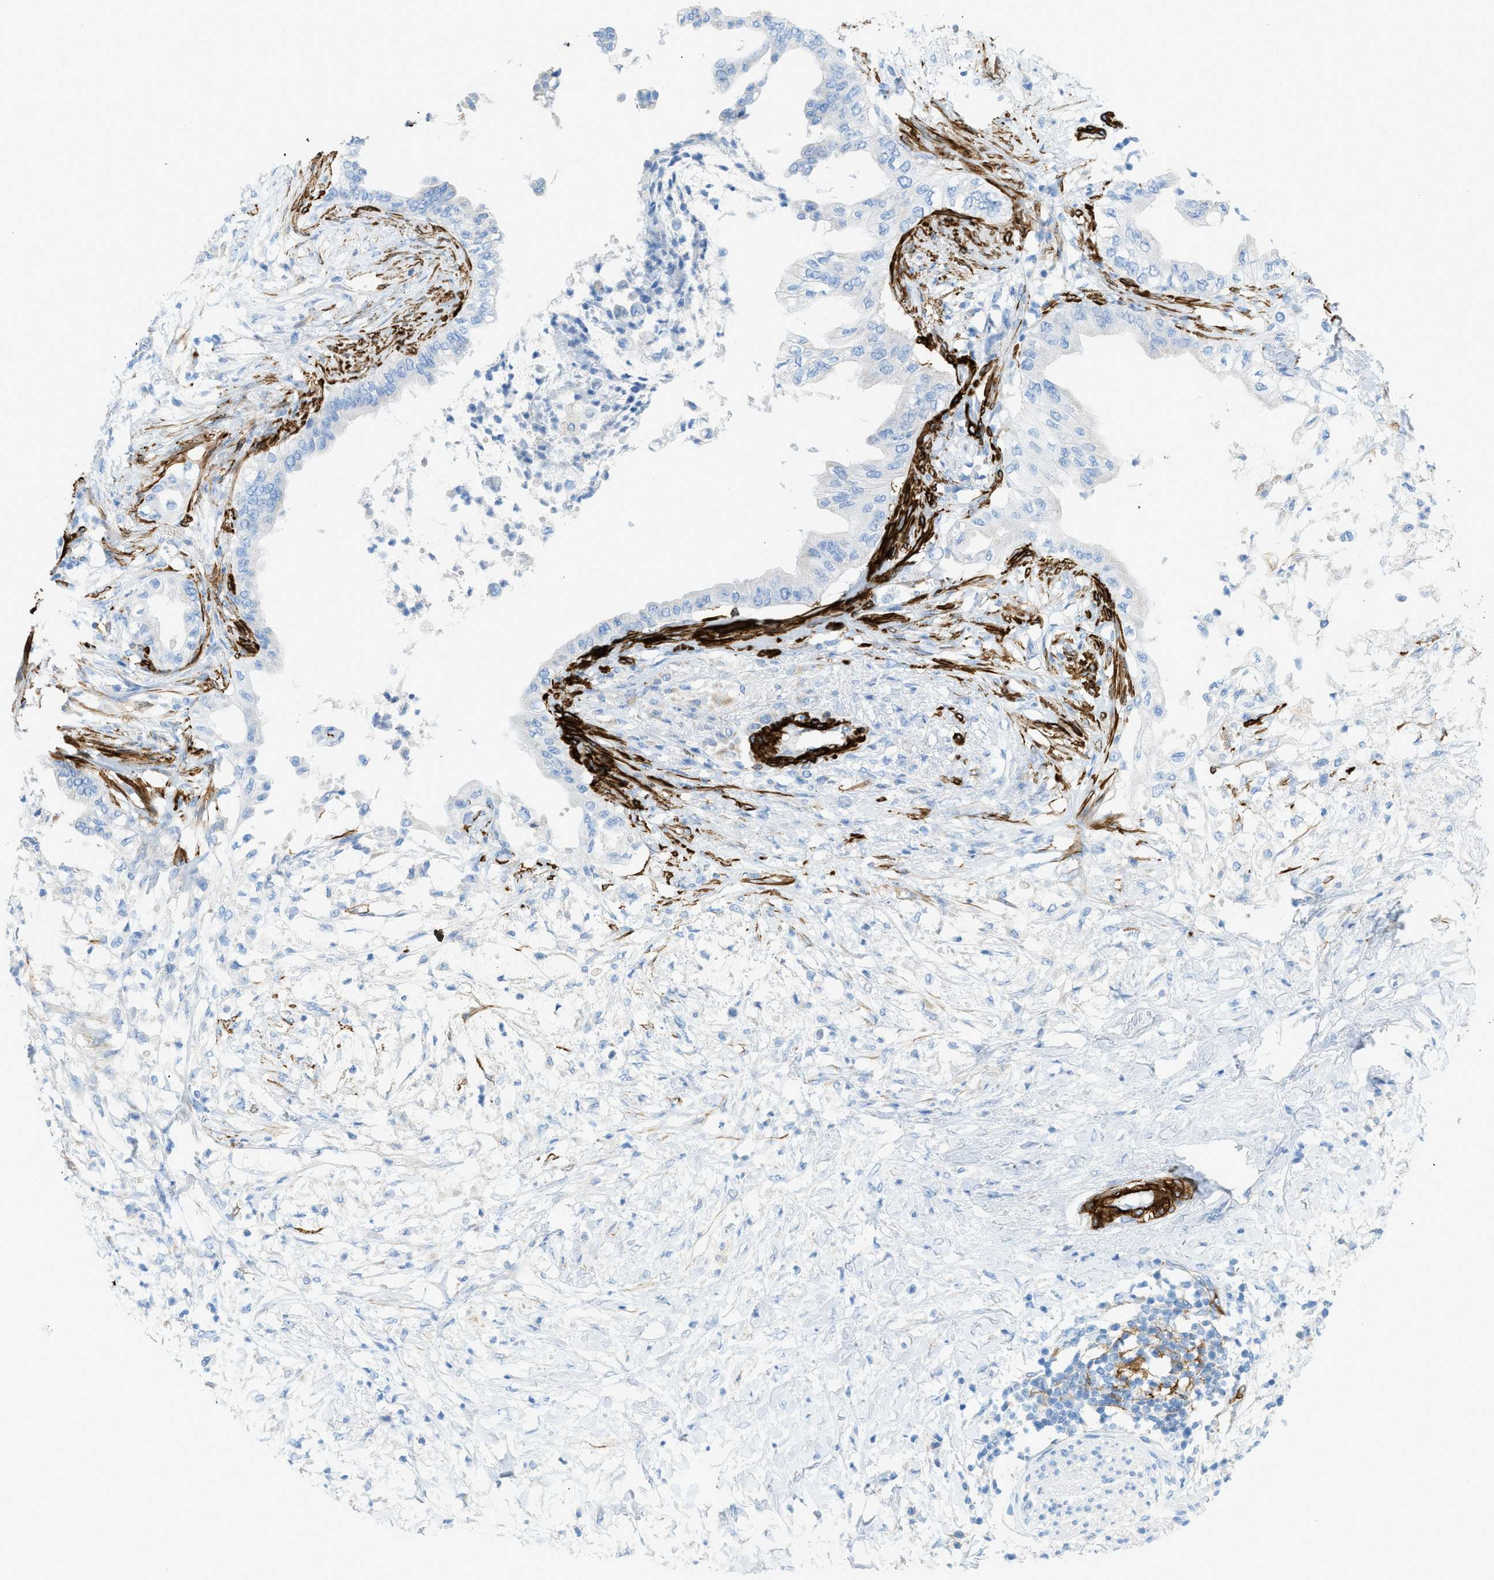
{"staining": {"intensity": "negative", "quantity": "none", "location": "none"}, "tissue": "pancreatic cancer", "cell_type": "Tumor cells", "image_type": "cancer", "snomed": [{"axis": "morphology", "description": "Normal tissue, NOS"}, {"axis": "morphology", "description": "Adenocarcinoma, NOS"}, {"axis": "topography", "description": "Pancreas"}, {"axis": "topography", "description": "Duodenum"}], "caption": "There is no significant positivity in tumor cells of pancreatic cancer (adenocarcinoma).", "gene": "MYH11", "patient": {"sex": "female", "age": 60}}